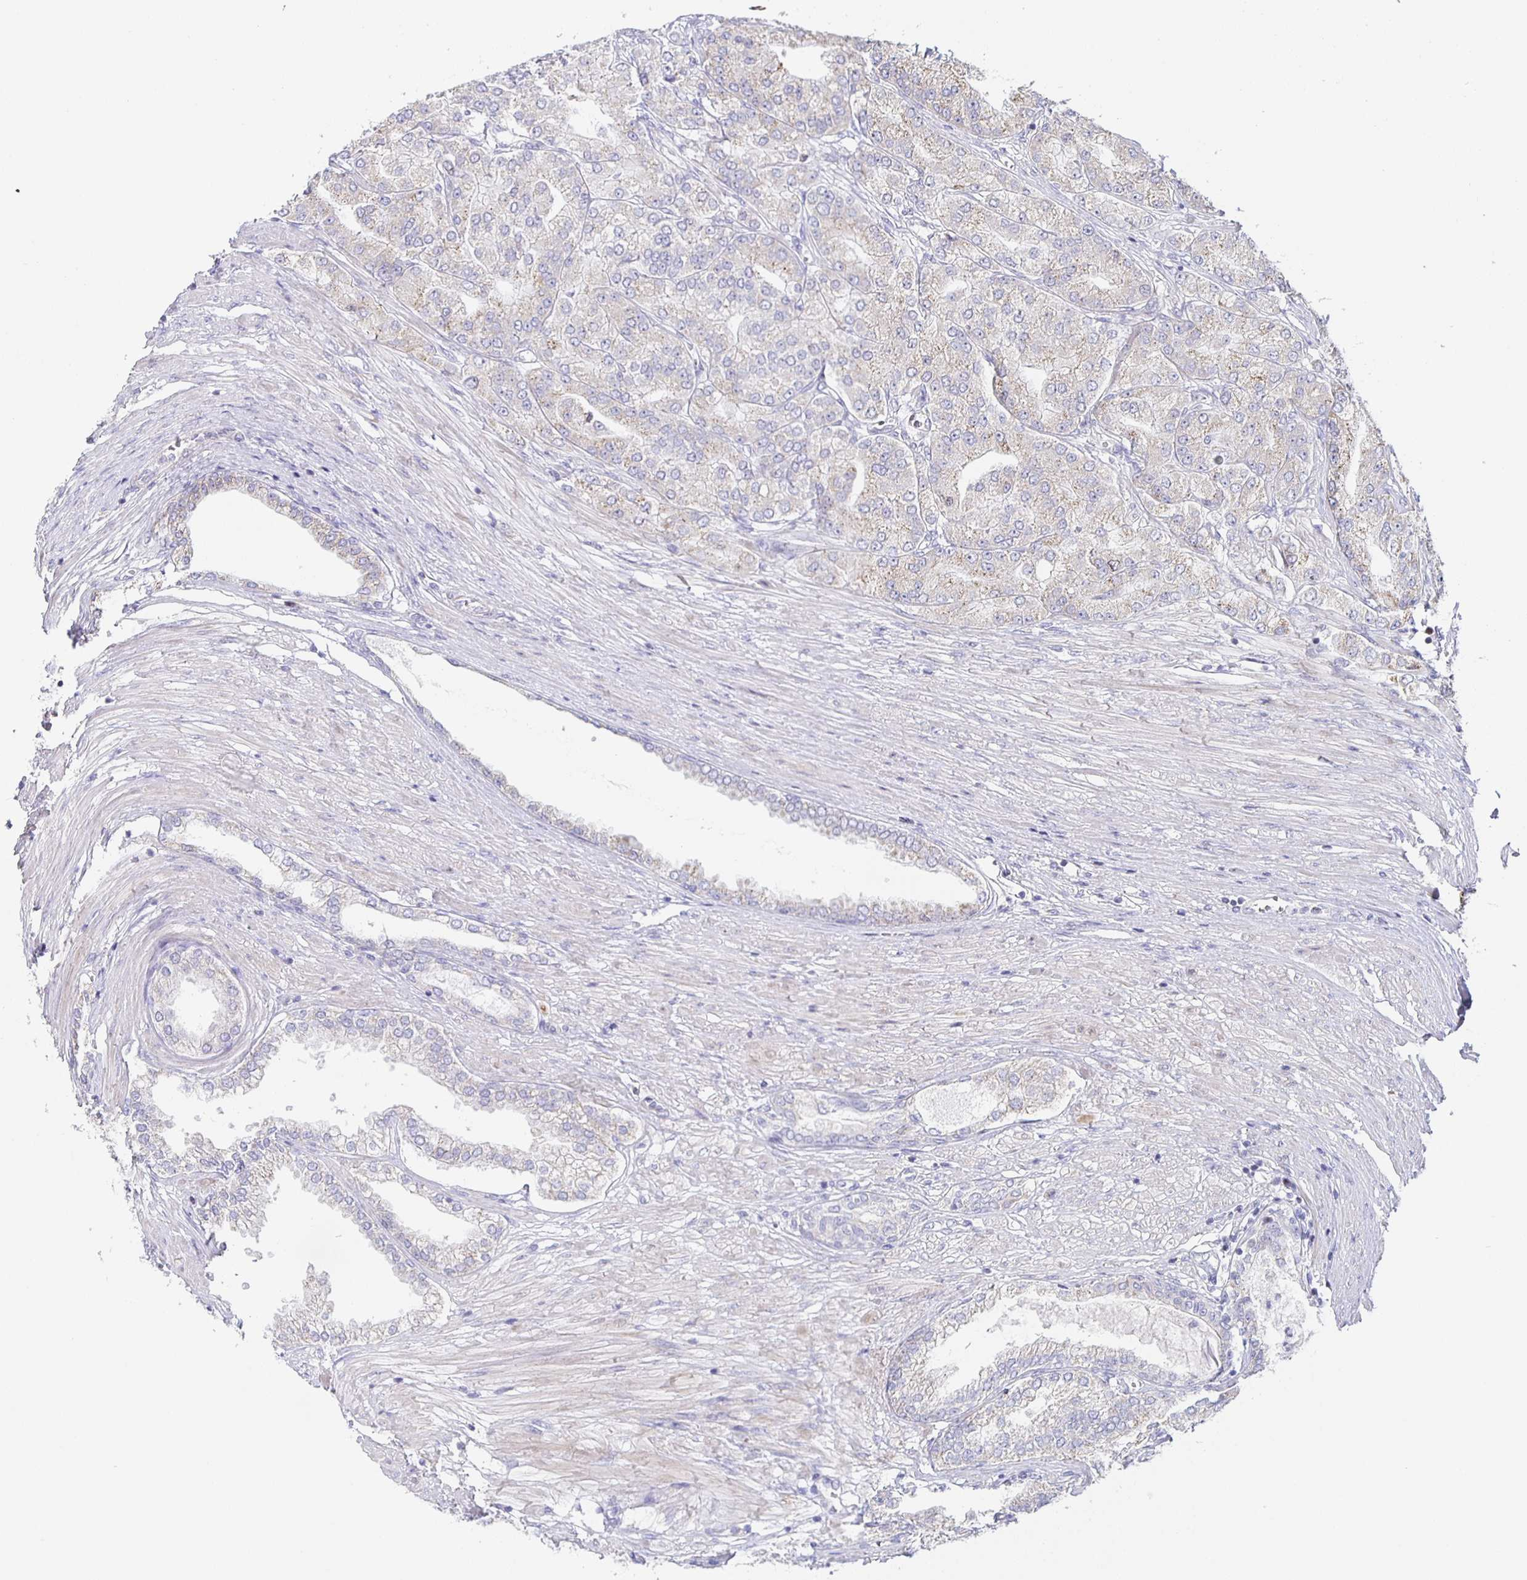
{"staining": {"intensity": "weak", "quantity": "25%-75%", "location": "cytoplasmic/membranous"}, "tissue": "prostate cancer", "cell_type": "Tumor cells", "image_type": "cancer", "snomed": [{"axis": "morphology", "description": "Adenocarcinoma, High grade"}, {"axis": "topography", "description": "Prostate"}], "caption": "The image reveals a brown stain indicating the presence of a protein in the cytoplasmic/membranous of tumor cells in adenocarcinoma (high-grade) (prostate). (Stains: DAB (3,3'-diaminobenzidine) in brown, nuclei in blue, Microscopy: brightfield microscopy at high magnification).", "gene": "CENPH", "patient": {"sex": "male", "age": 61}}